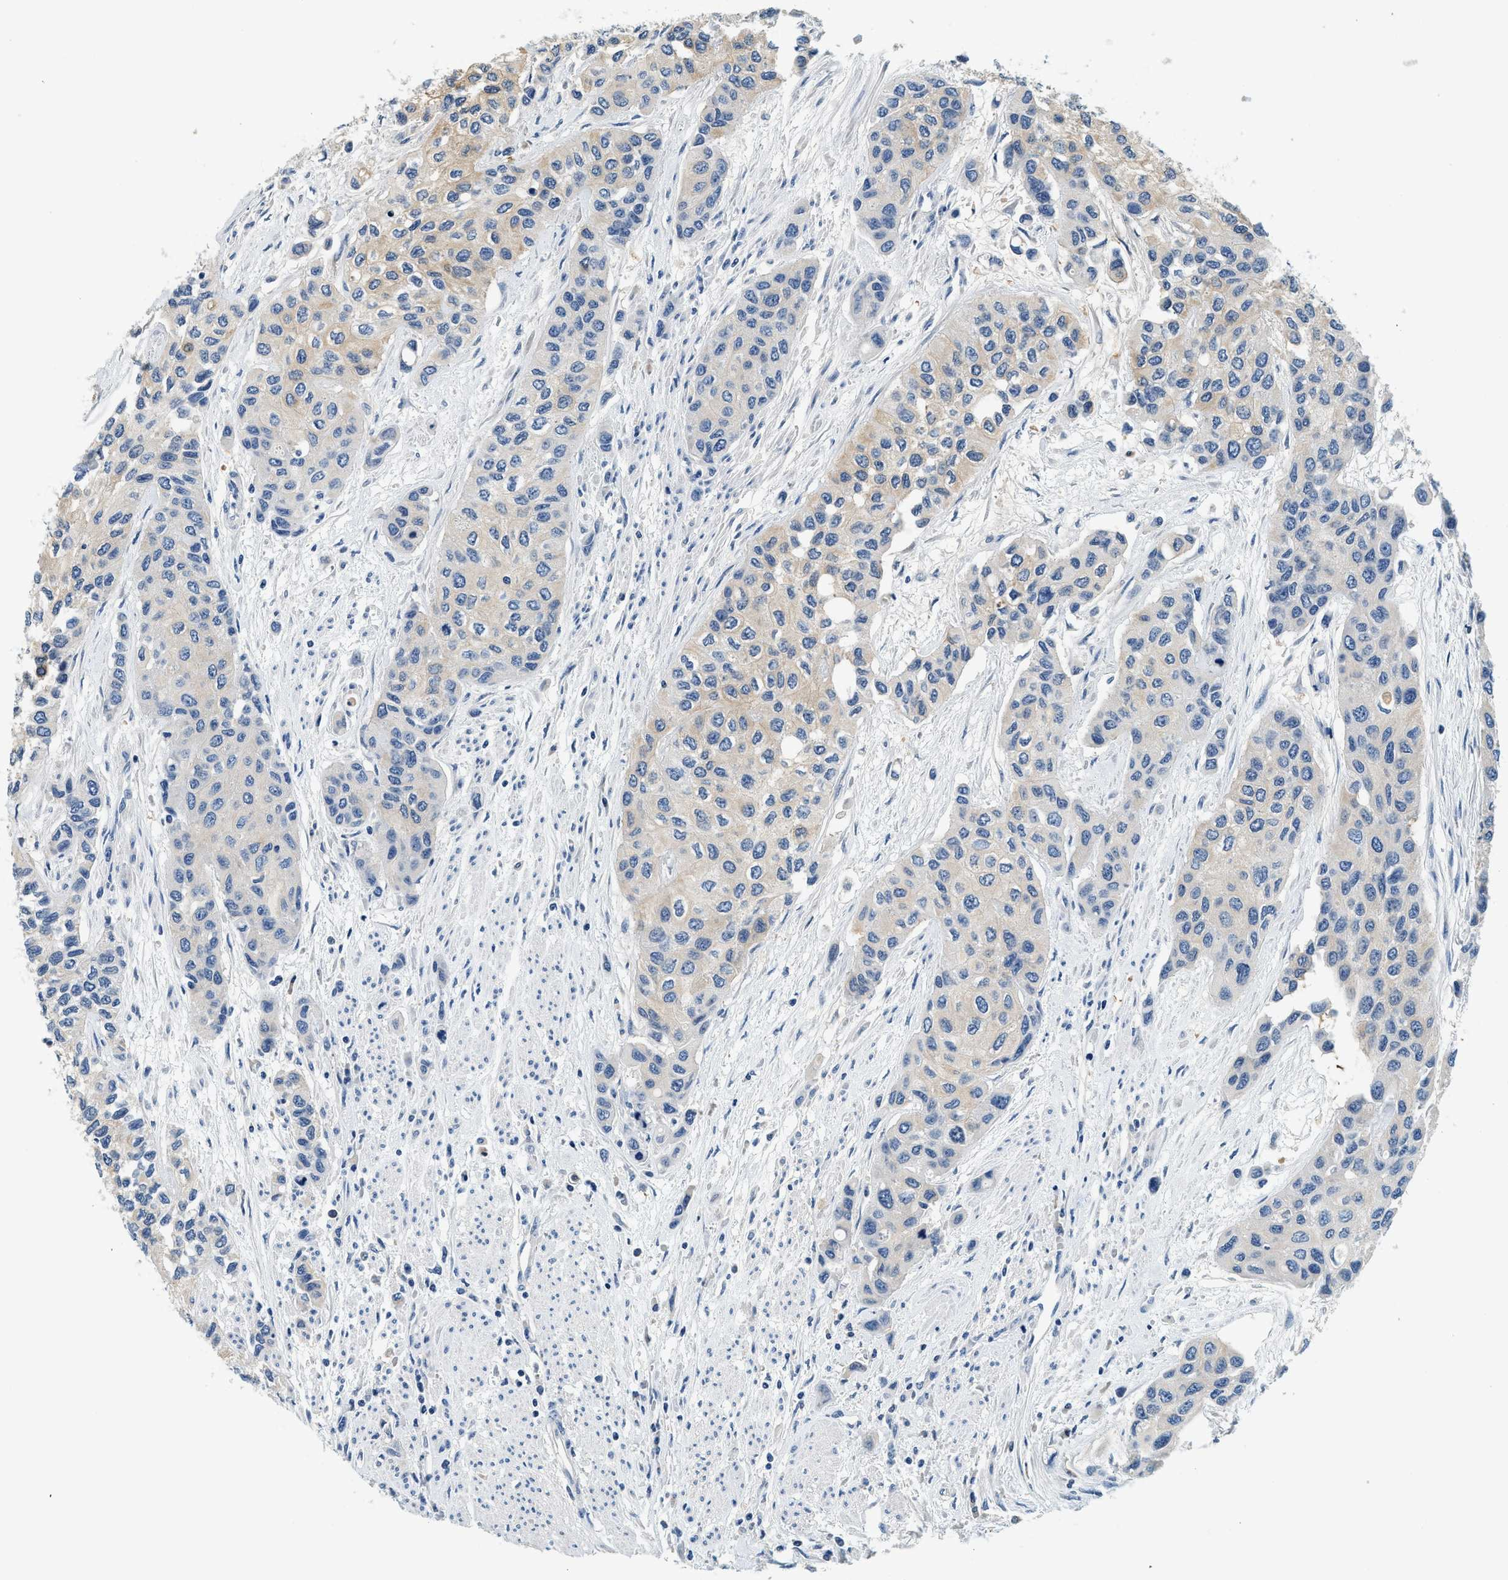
{"staining": {"intensity": "negative", "quantity": "none", "location": "none"}, "tissue": "urothelial cancer", "cell_type": "Tumor cells", "image_type": "cancer", "snomed": [{"axis": "morphology", "description": "Urothelial carcinoma, High grade"}, {"axis": "topography", "description": "Urinary bladder"}], "caption": "Tumor cells are negative for brown protein staining in urothelial carcinoma (high-grade). The staining was performed using DAB to visualize the protein expression in brown, while the nuclei were stained in blue with hematoxylin (Magnification: 20x).", "gene": "SLC35E1", "patient": {"sex": "female", "age": 56}}